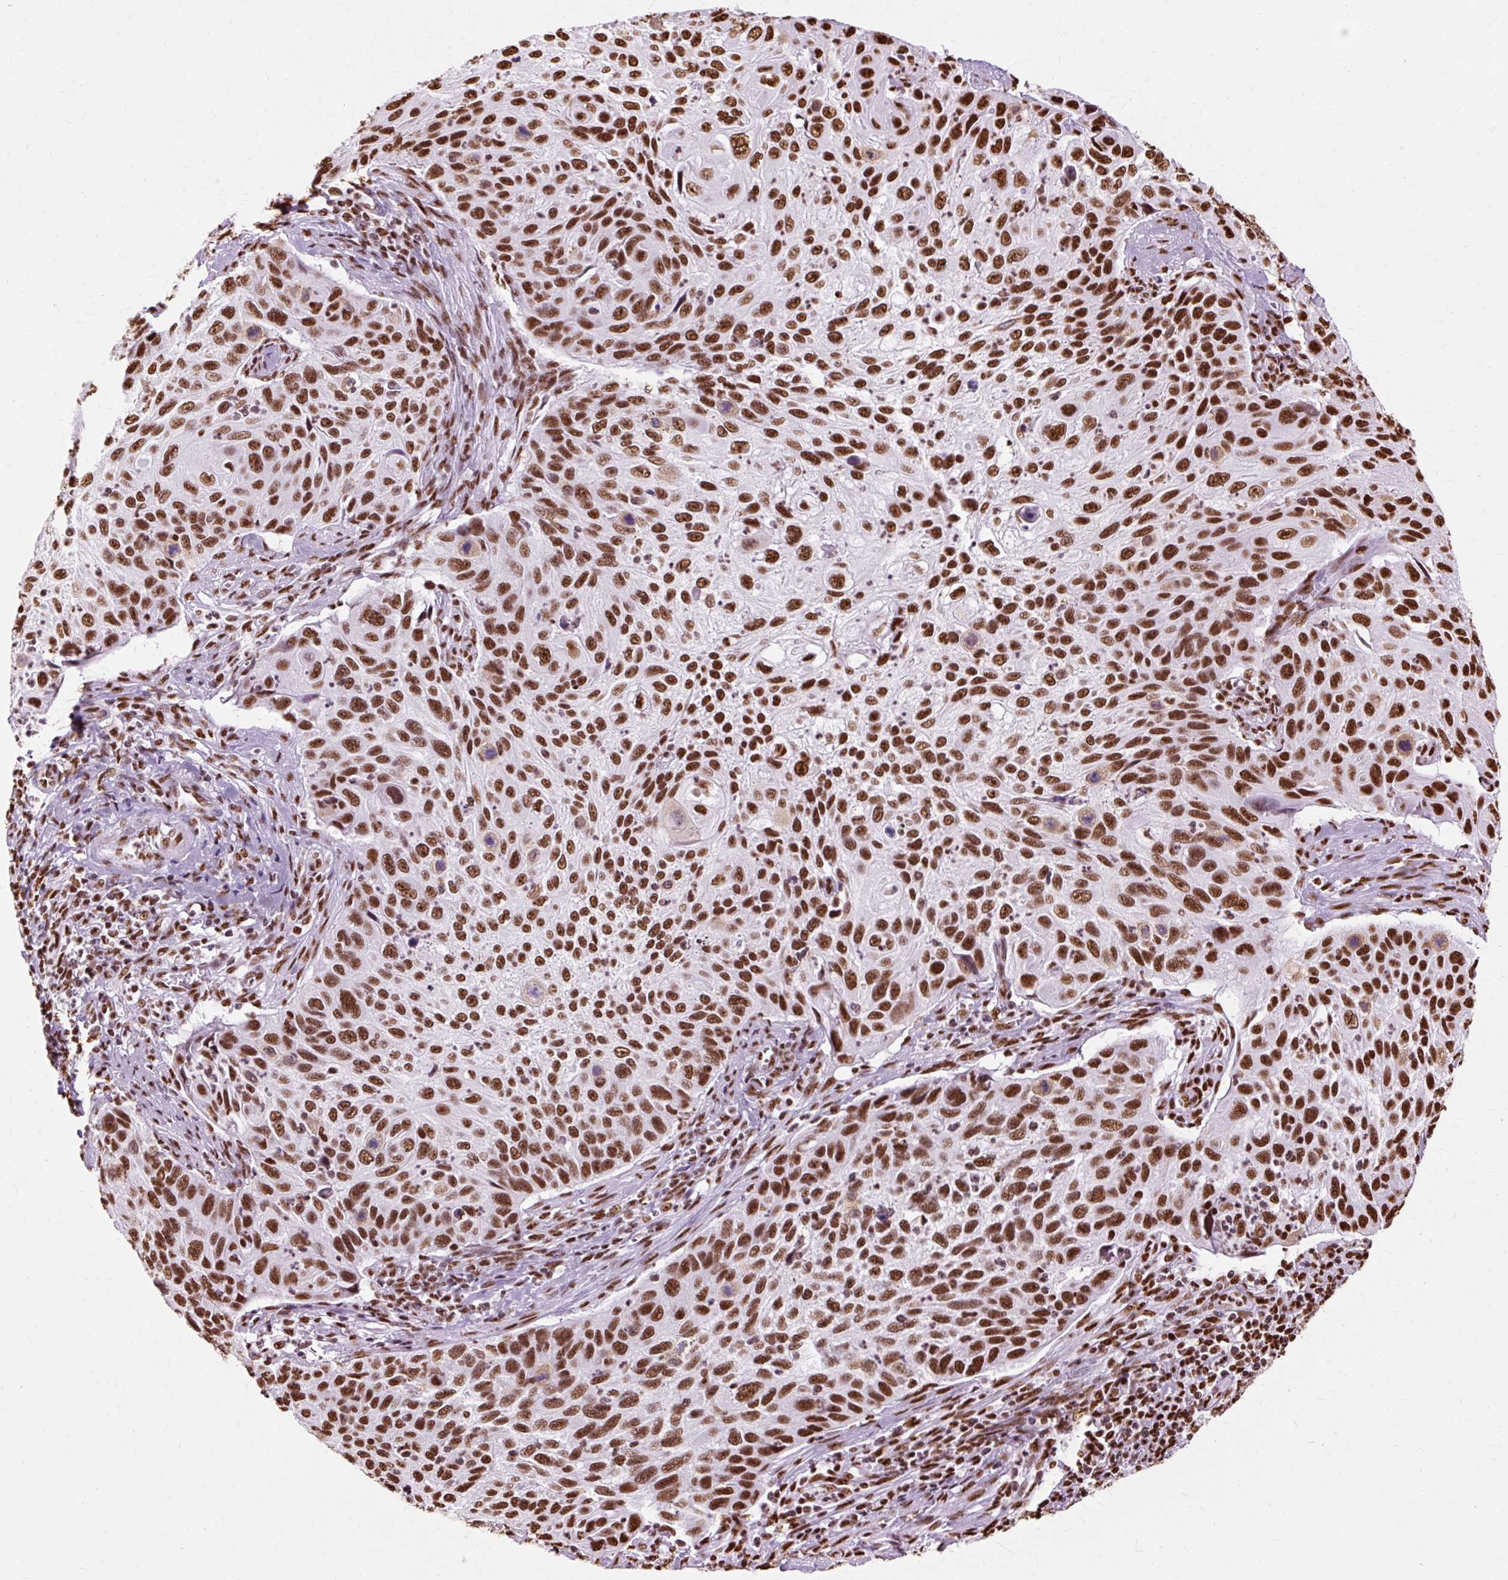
{"staining": {"intensity": "strong", "quantity": ">75%", "location": "nuclear"}, "tissue": "cervical cancer", "cell_type": "Tumor cells", "image_type": "cancer", "snomed": [{"axis": "morphology", "description": "Squamous cell carcinoma, NOS"}, {"axis": "topography", "description": "Cervix"}], "caption": "This micrograph exhibits immunohistochemistry (IHC) staining of human cervical squamous cell carcinoma, with high strong nuclear expression in about >75% of tumor cells.", "gene": "XRCC6", "patient": {"sex": "female", "age": 70}}